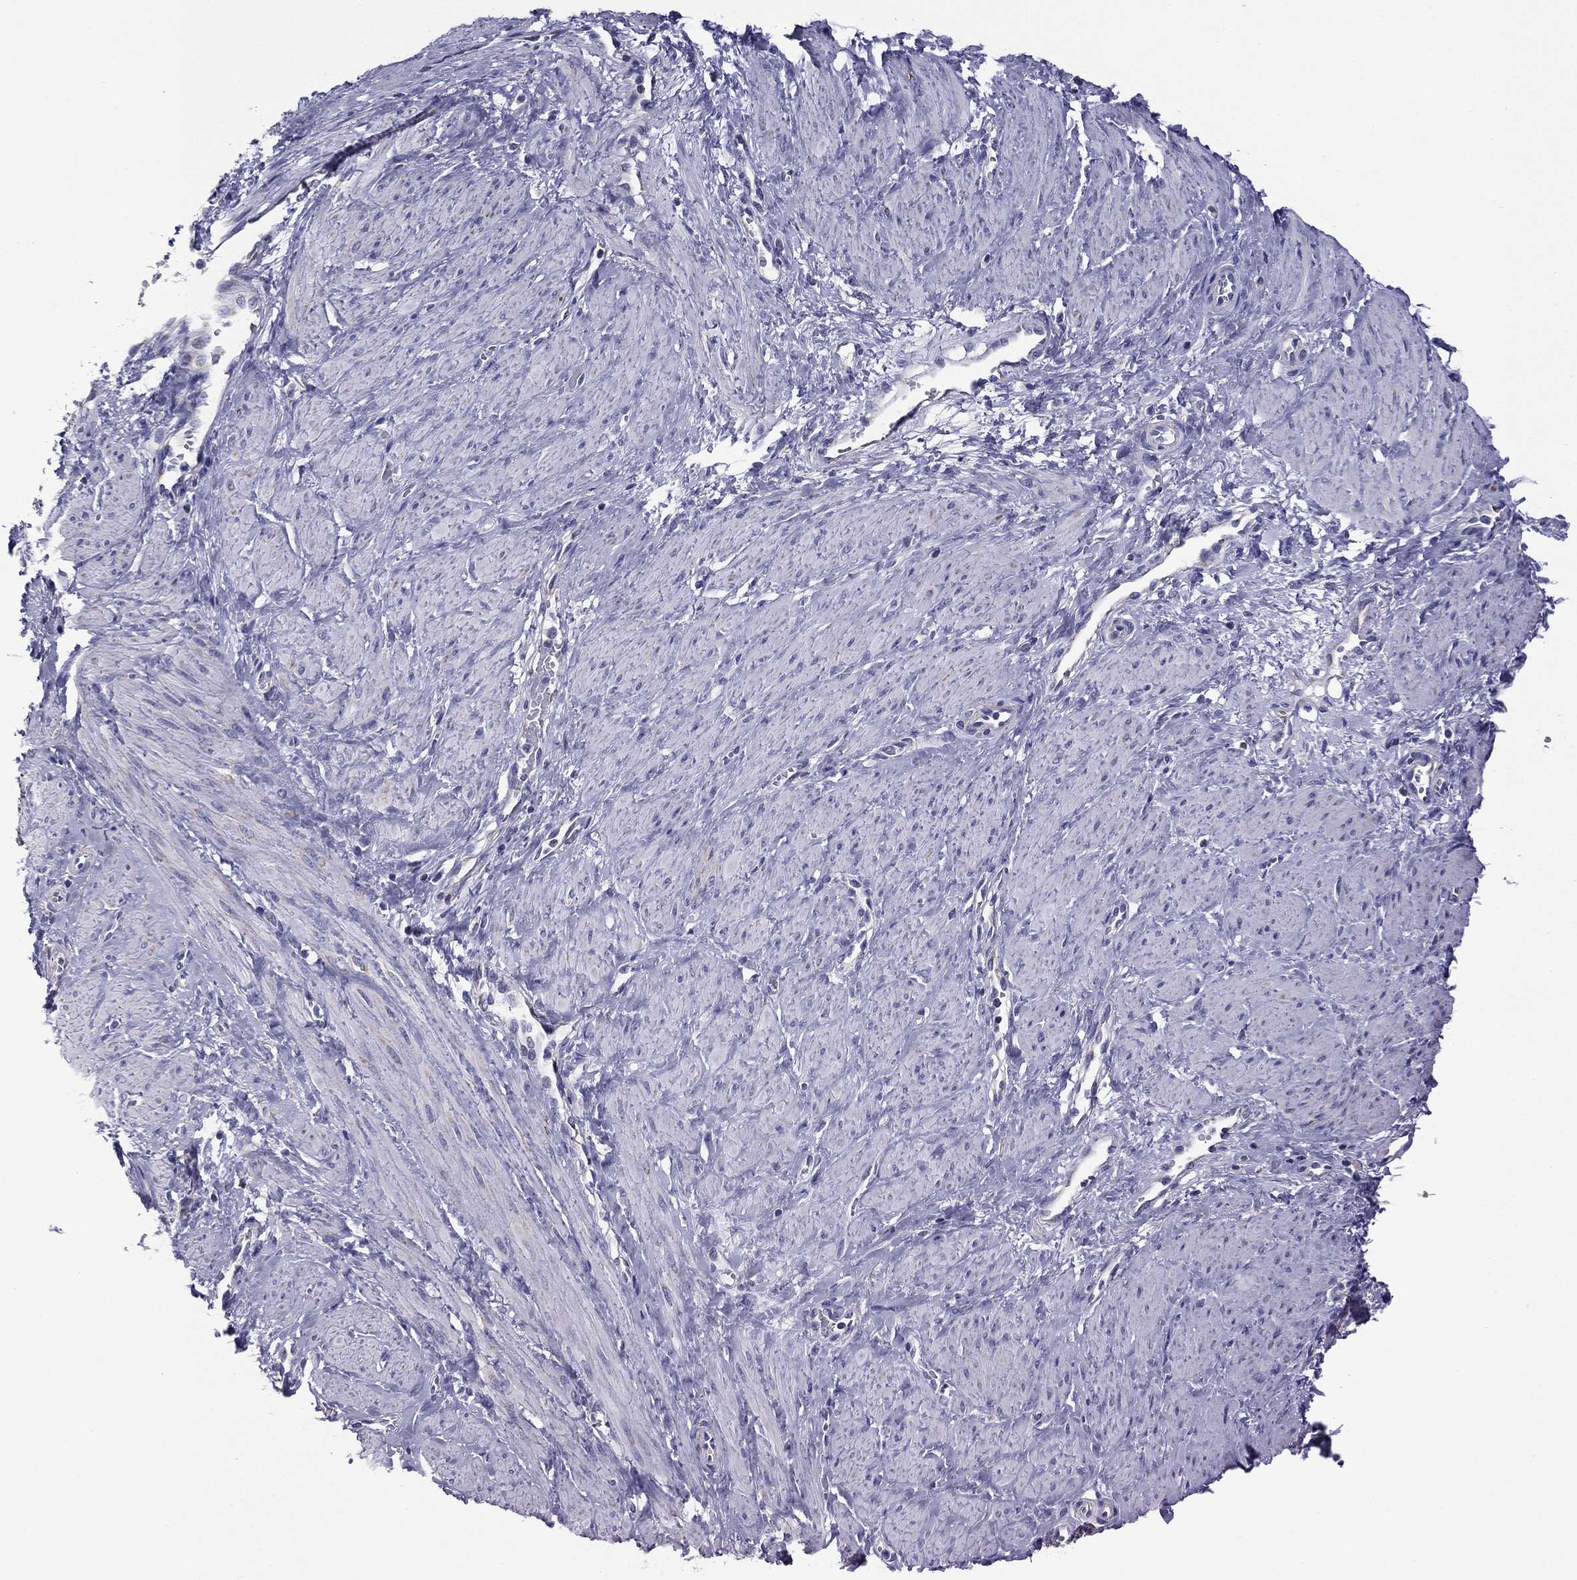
{"staining": {"intensity": "negative", "quantity": "none", "location": "none"}, "tissue": "smooth muscle", "cell_type": "Smooth muscle cells", "image_type": "normal", "snomed": [{"axis": "morphology", "description": "Normal tissue, NOS"}, {"axis": "topography", "description": "Smooth muscle"}, {"axis": "topography", "description": "Uterus"}], "caption": "Immunohistochemical staining of unremarkable human smooth muscle demonstrates no significant staining in smooth muscle cells.", "gene": "ACADSB", "patient": {"sex": "female", "age": 39}}